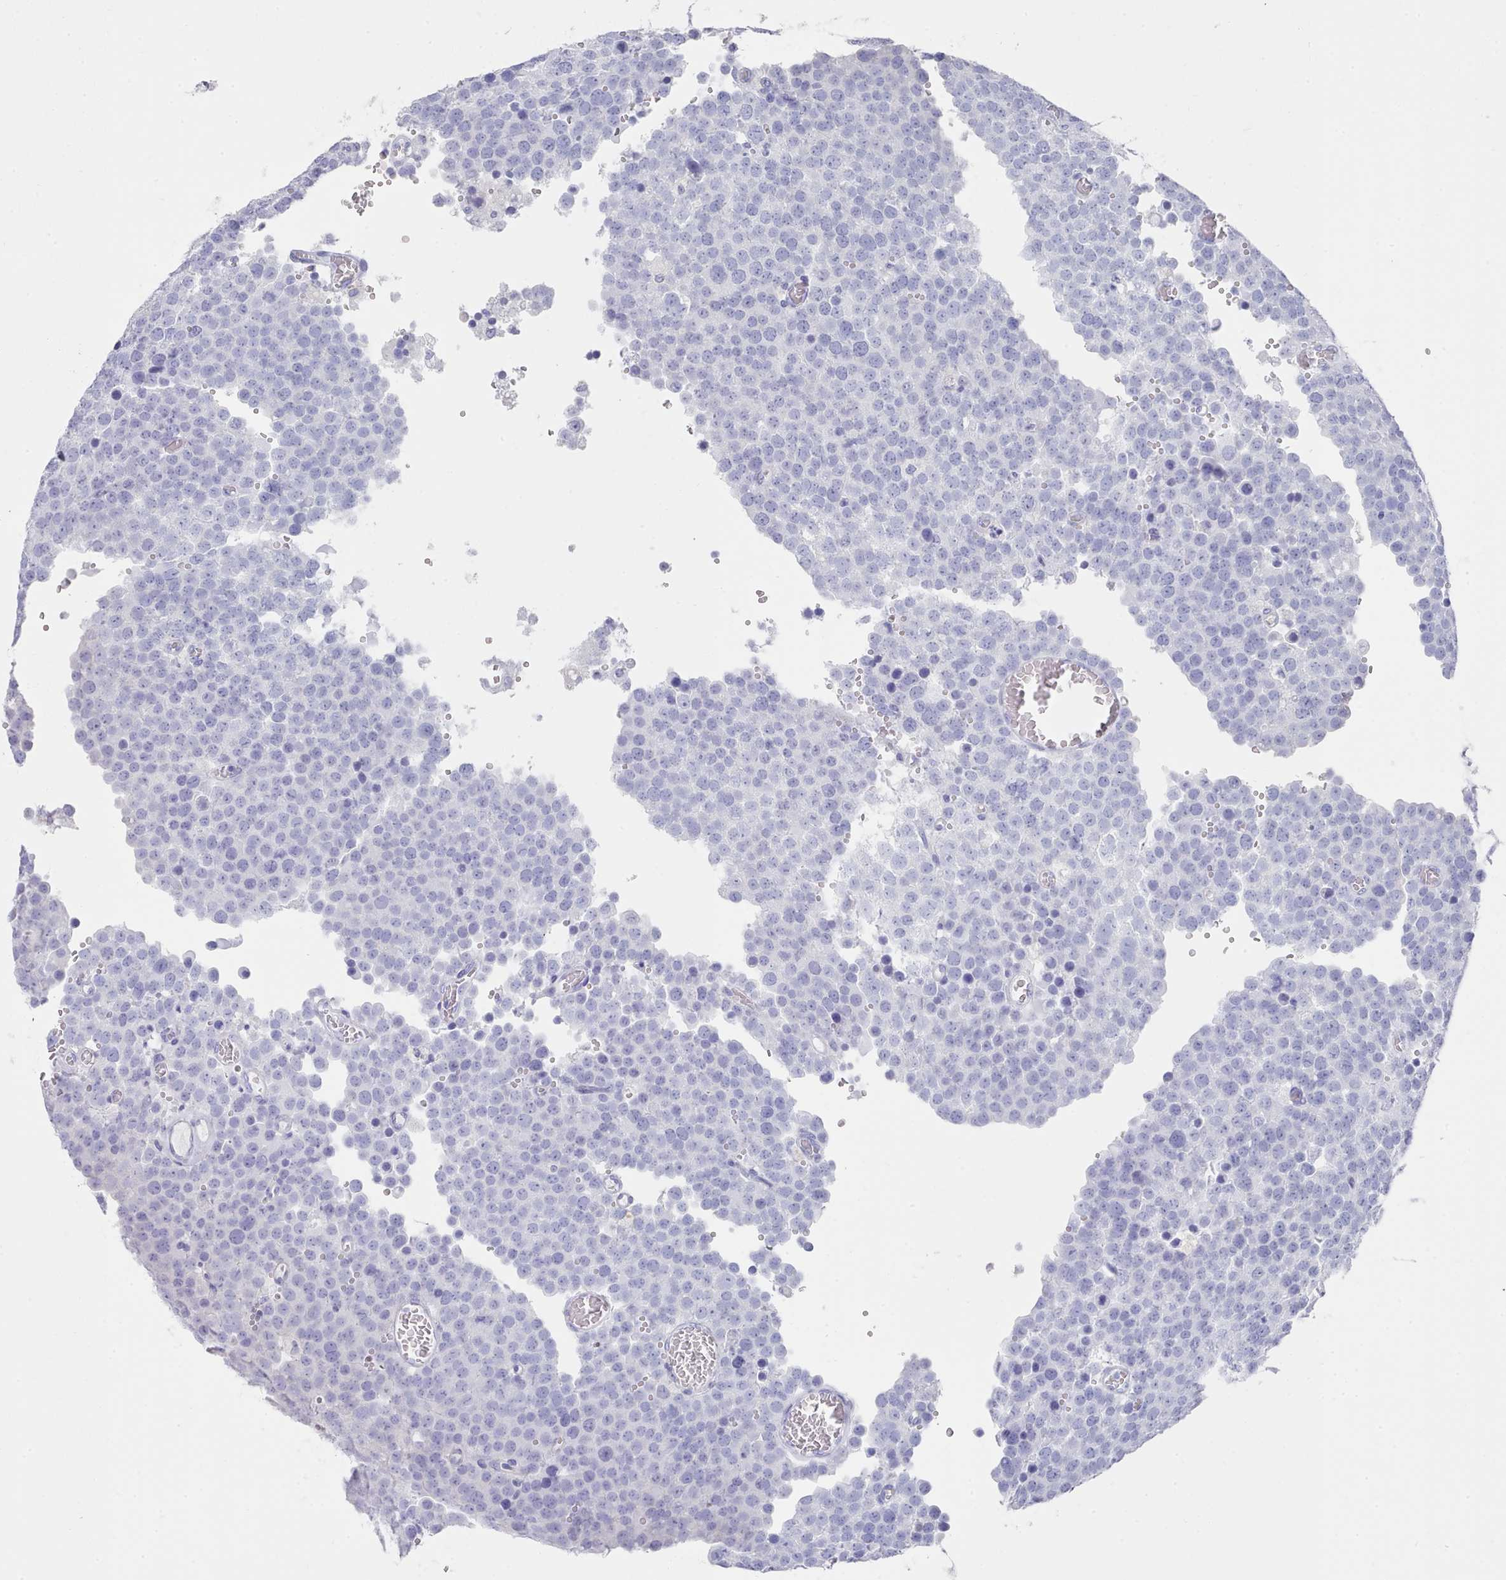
{"staining": {"intensity": "negative", "quantity": "none", "location": "none"}, "tissue": "testis cancer", "cell_type": "Tumor cells", "image_type": "cancer", "snomed": [{"axis": "morphology", "description": "Normal tissue, NOS"}, {"axis": "morphology", "description": "Seminoma, NOS"}, {"axis": "topography", "description": "Testis"}], "caption": "The immunohistochemistry (IHC) image has no significant staining in tumor cells of testis cancer tissue.", "gene": "LRRC37A", "patient": {"sex": "male", "age": 71}}